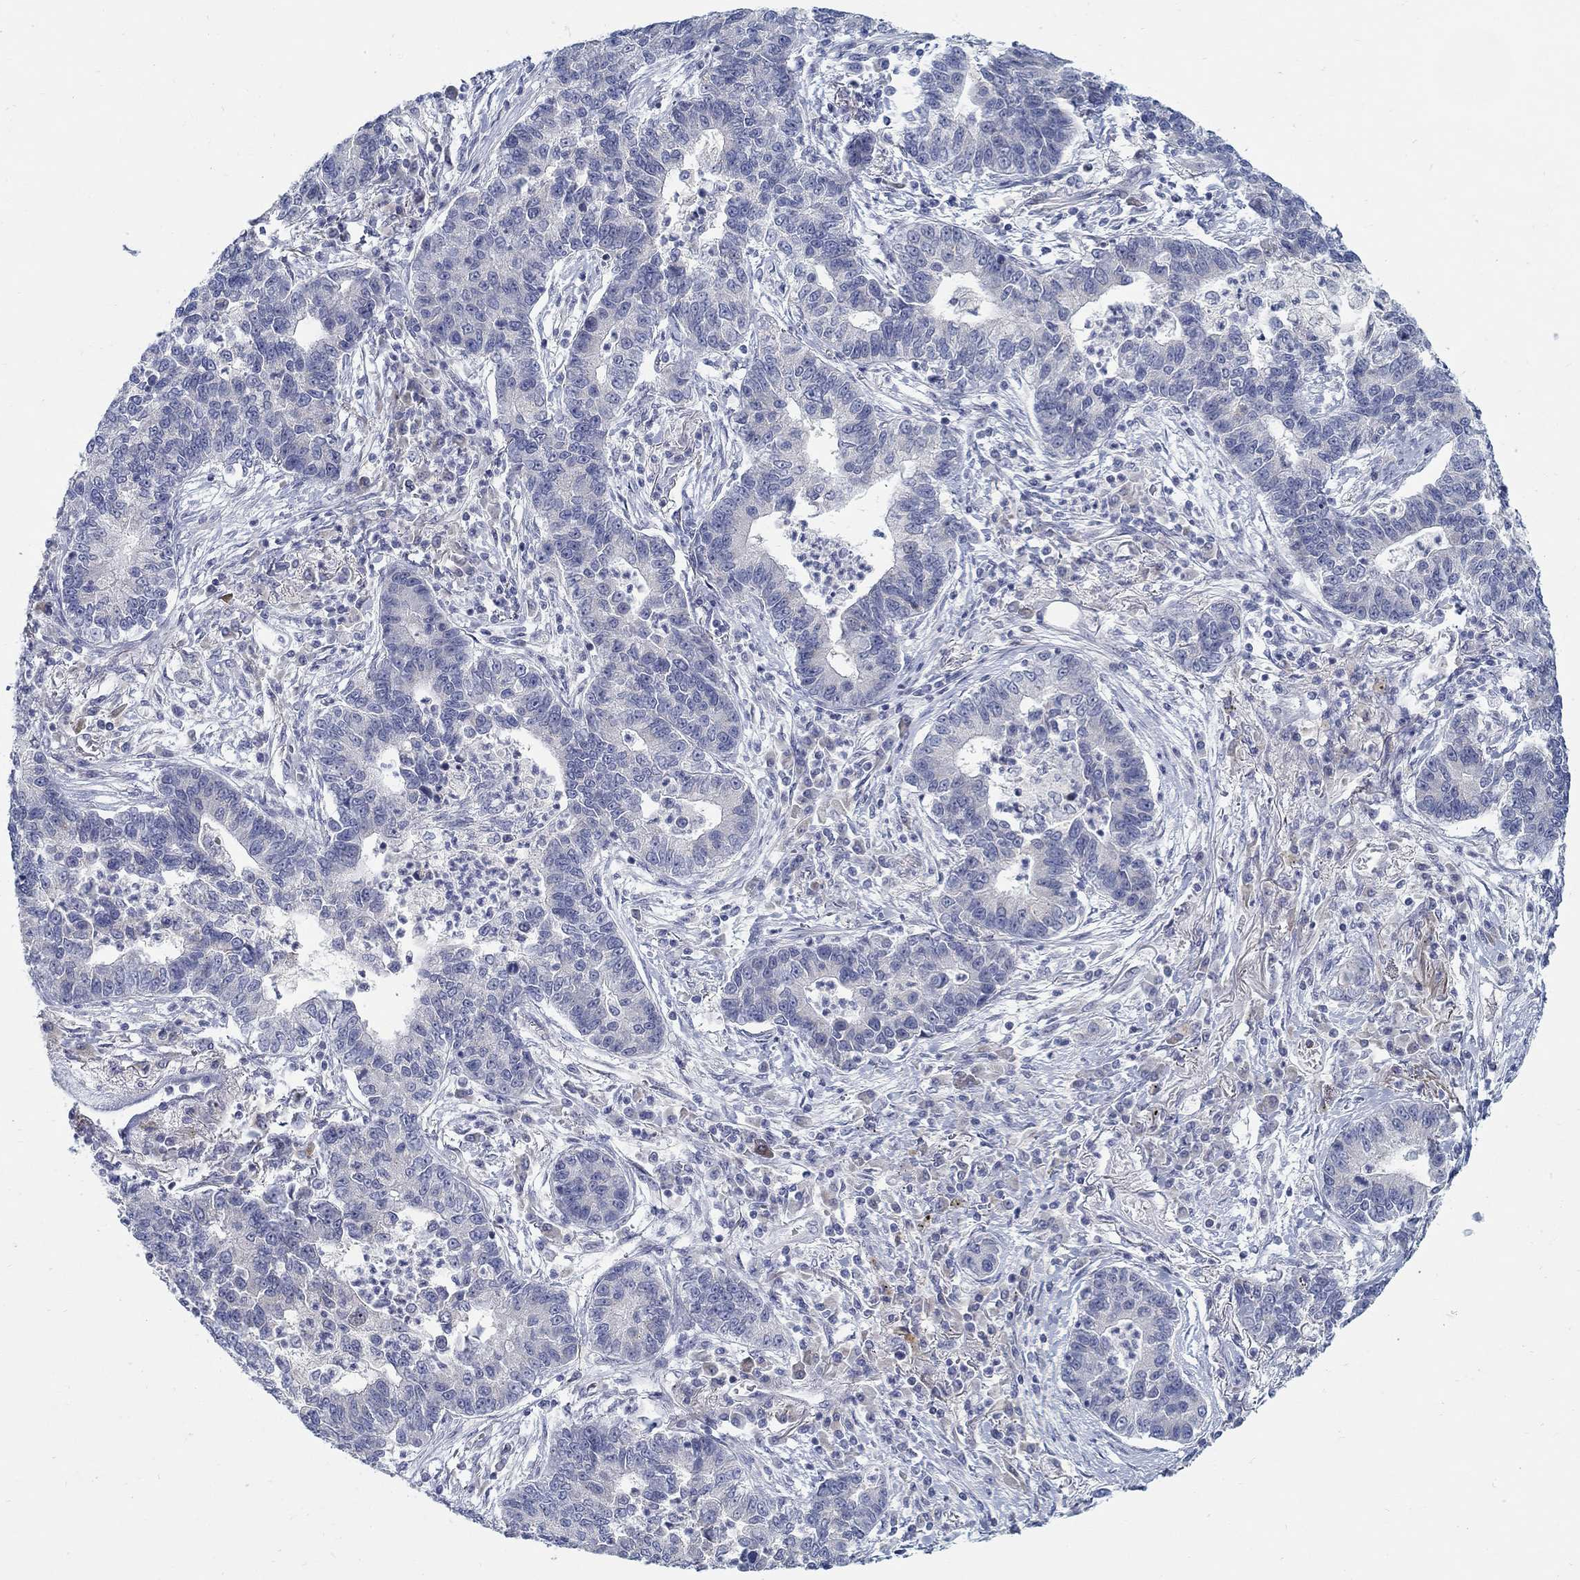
{"staining": {"intensity": "negative", "quantity": "none", "location": "none"}, "tissue": "lung cancer", "cell_type": "Tumor cells", "image_type": "cancer", "snomed": [{"axis": "morphology", "description": "Adenocarcinoma, NOS"}, {"axis": "topography", "description": "Lung"}], "caption": "This is an IHC image of lung cancer. There is no positivity in tumor cells.", "gene": "ANO7", "patient": {"sex": "female", "age": 57}}